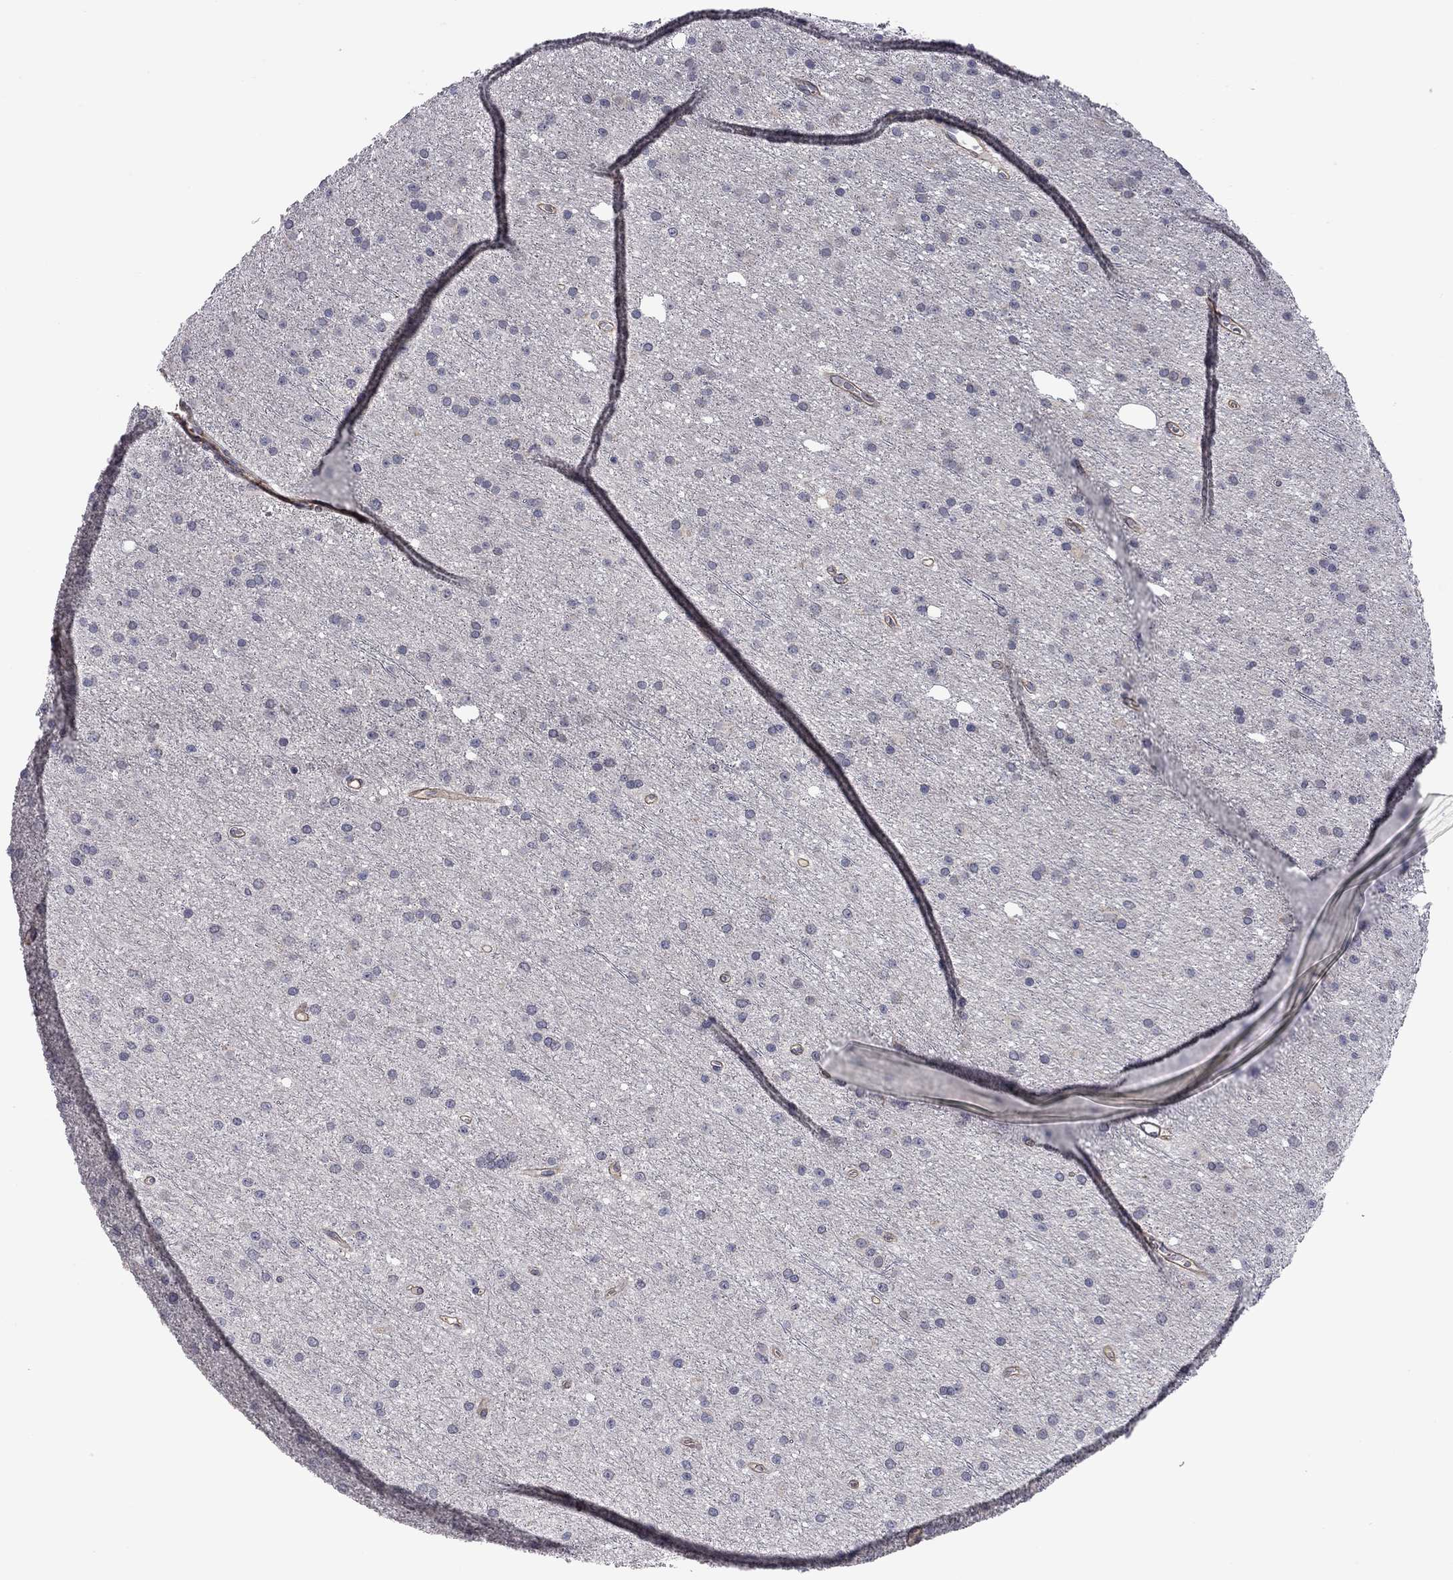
{"staining": {"intensity": "negative", "quantity": "none", "location": "none"}, "tissue": "glioma", "cell_type": "Tumor cells", "image_type": "cancer", "snomed": [{"axis": "morphology", "description": "Glioma, malignant, Low grade"}, {"axis": "topography", "description": "Brain"}], "caption": "Immunohistochemistry (IHC) histopathology image of neoplastic tissue: human malignant glioma (low-grade) stained with DAB (3,3'-diaminobenzidine) exhibits no significant protein staining in tumor cells. The staining is performed using DAB brown chromogen with nuclei counter-stained in using hematoxylin.", "gene": "EXOC3L2", "patient": {"sex": "male", "age": 27}}